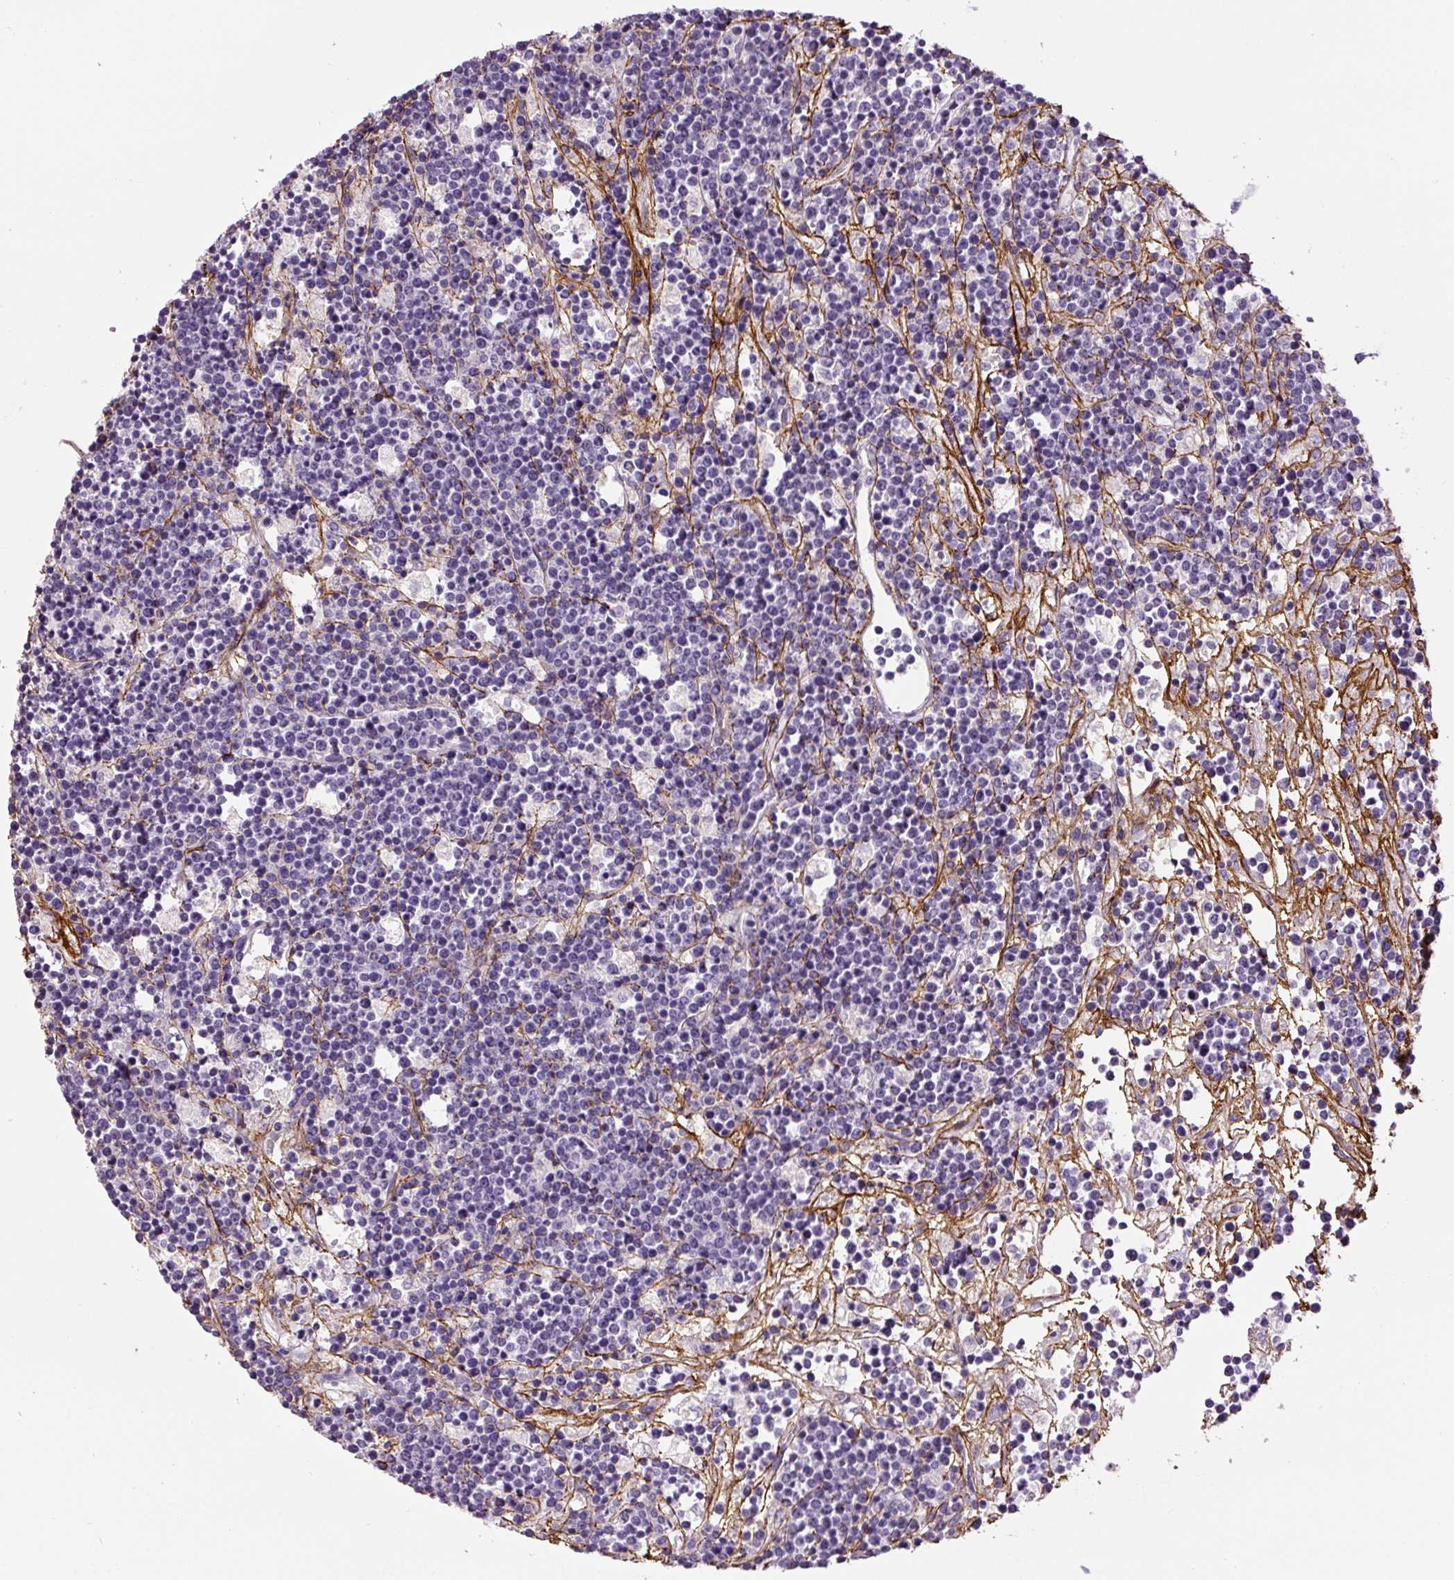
{"staining": {"intensity": "negative", "quantity": "none", "location": "none"}, "tissue": "lymphoma", "cell_type": "Tumor cells", "image_type": "cancer", "snomed": [{"axis": "morphology", "description": "Malignant lymphoma, non-Hodgkin's type, High grade"}, {"axis": "topography", "description": "Ovary"}], "caption": "Tumor cells are negative for brown protein staining in lymphoma.", "gene": "FBN1", "patient": {"sex": "female", "age": 56}}